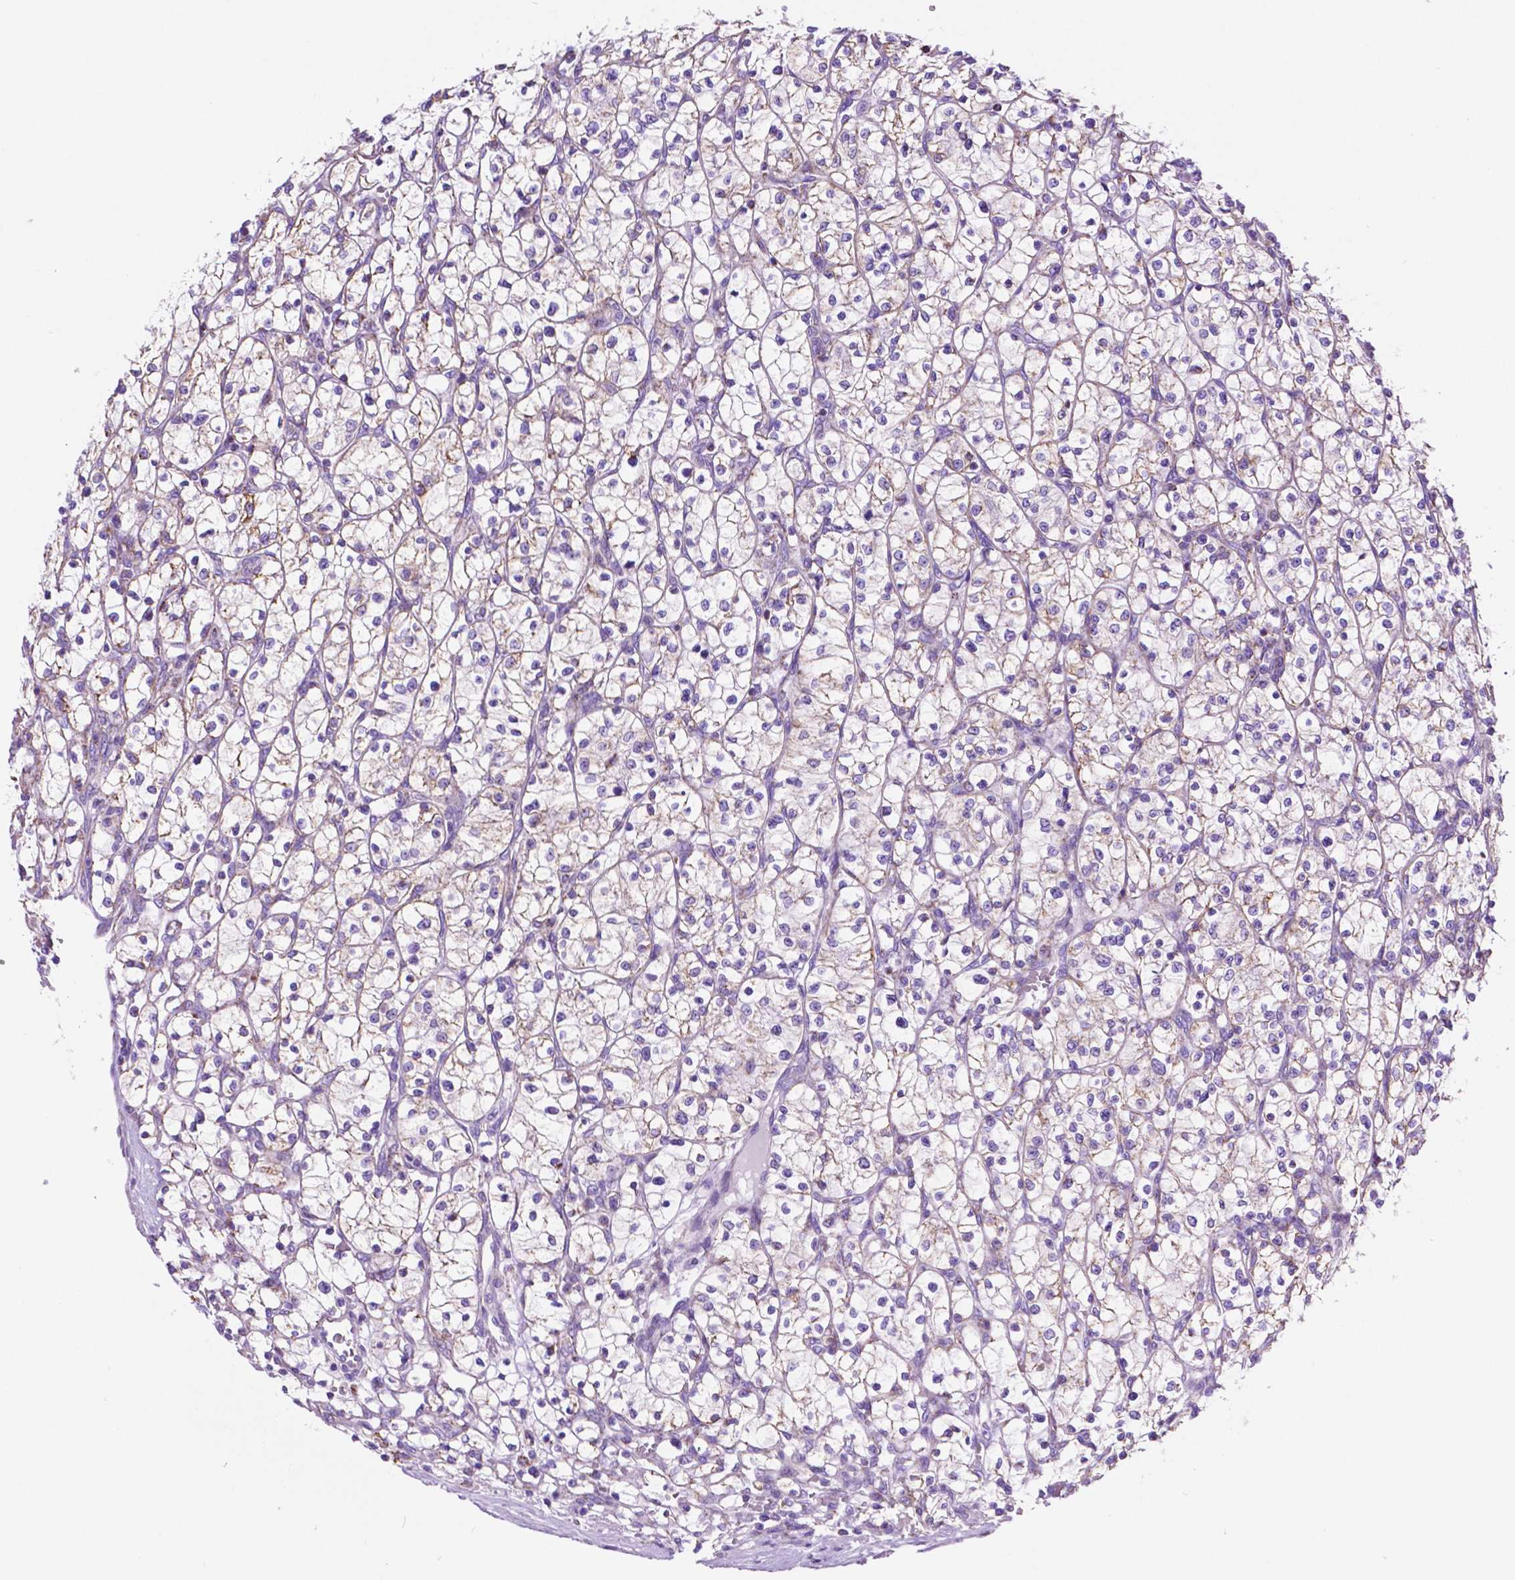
{"staining": {"intensity": "weak", "quantity": "25%-75%", "location": "cytoplasmic/membranous"}, "tissue": "renal cancer", "cell_type": "Tumor cells", "image_type": "cancer", "snomed": [{"axis": "morphology", "description": "Adenocarcinoma, NOS"}, {"axis": "topography", "description": "Kidney"}], "caption": "Adenocarcinoma (renal) stained with DAB (3,3'-diaminobenzidine) immunohistochemistry (IHC) displays low levels of weak cytoplasmic/membranous staining in about 25%-75% of tumor cells.", "gene": "GDPD5", "patient": {"sex": "female", "age": 64}}